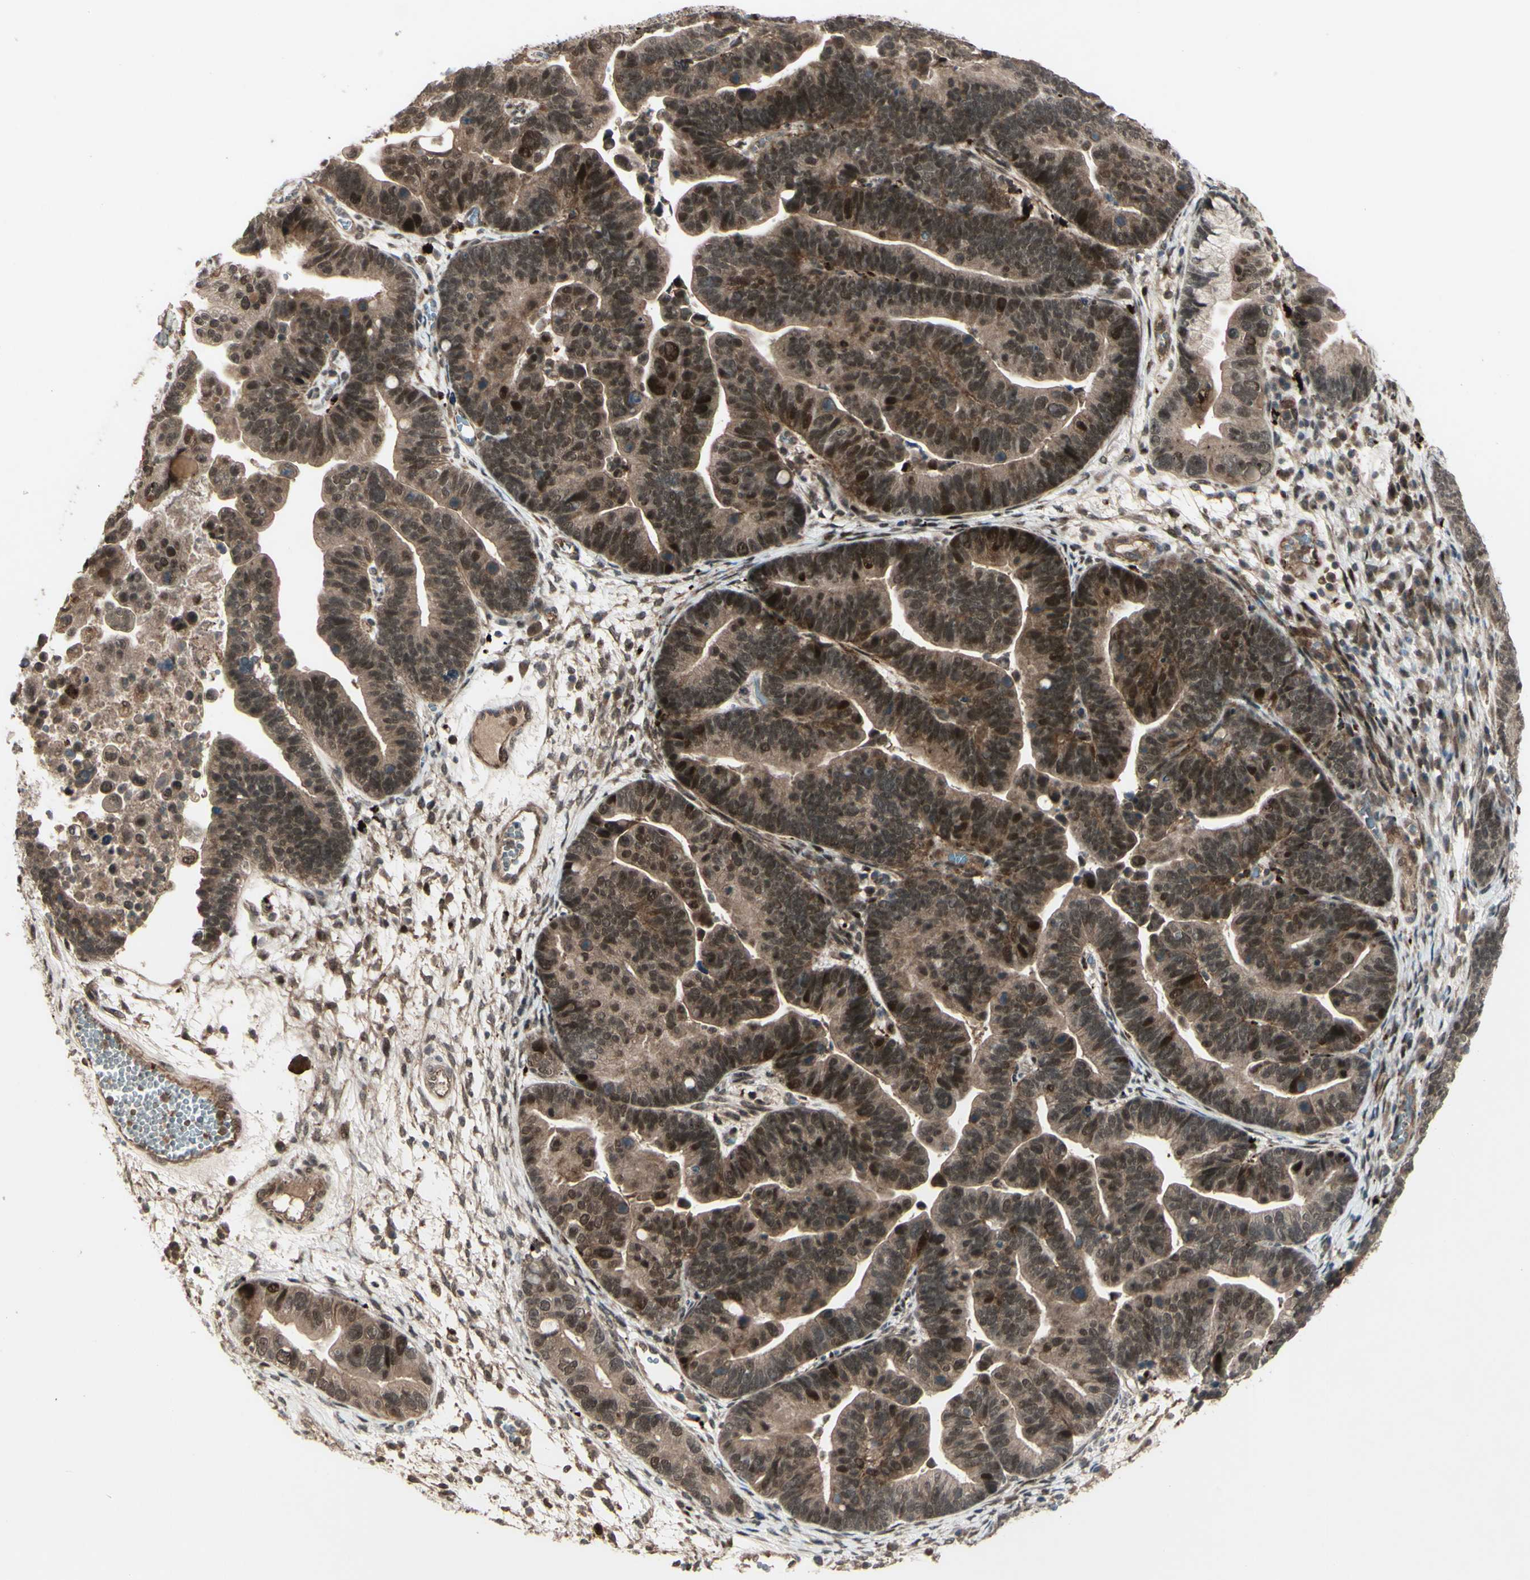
{"staining": {"intensity": "strong", "quantity": ">75%", "location": "cytoplasmic/membranous,nuclear"}, "tissue": "ovarian cancer", "cell_type": "Tumor cells", "image_type": "cancer", "snomed": [{"axis": "morphology", "description": "Cystadenocarcinoma, serous, NOS"}, {"axis": "topography", "description": "Ovary"}], "caption": "This is a micrograph of immunohistochemistry staining of ovarian cancer, which shows strong positivity in the cytoplasmic/membranous and nuclear of tumor cells.", "gene": "MLF2", "patient": {"sex": "female", "age": 56}}